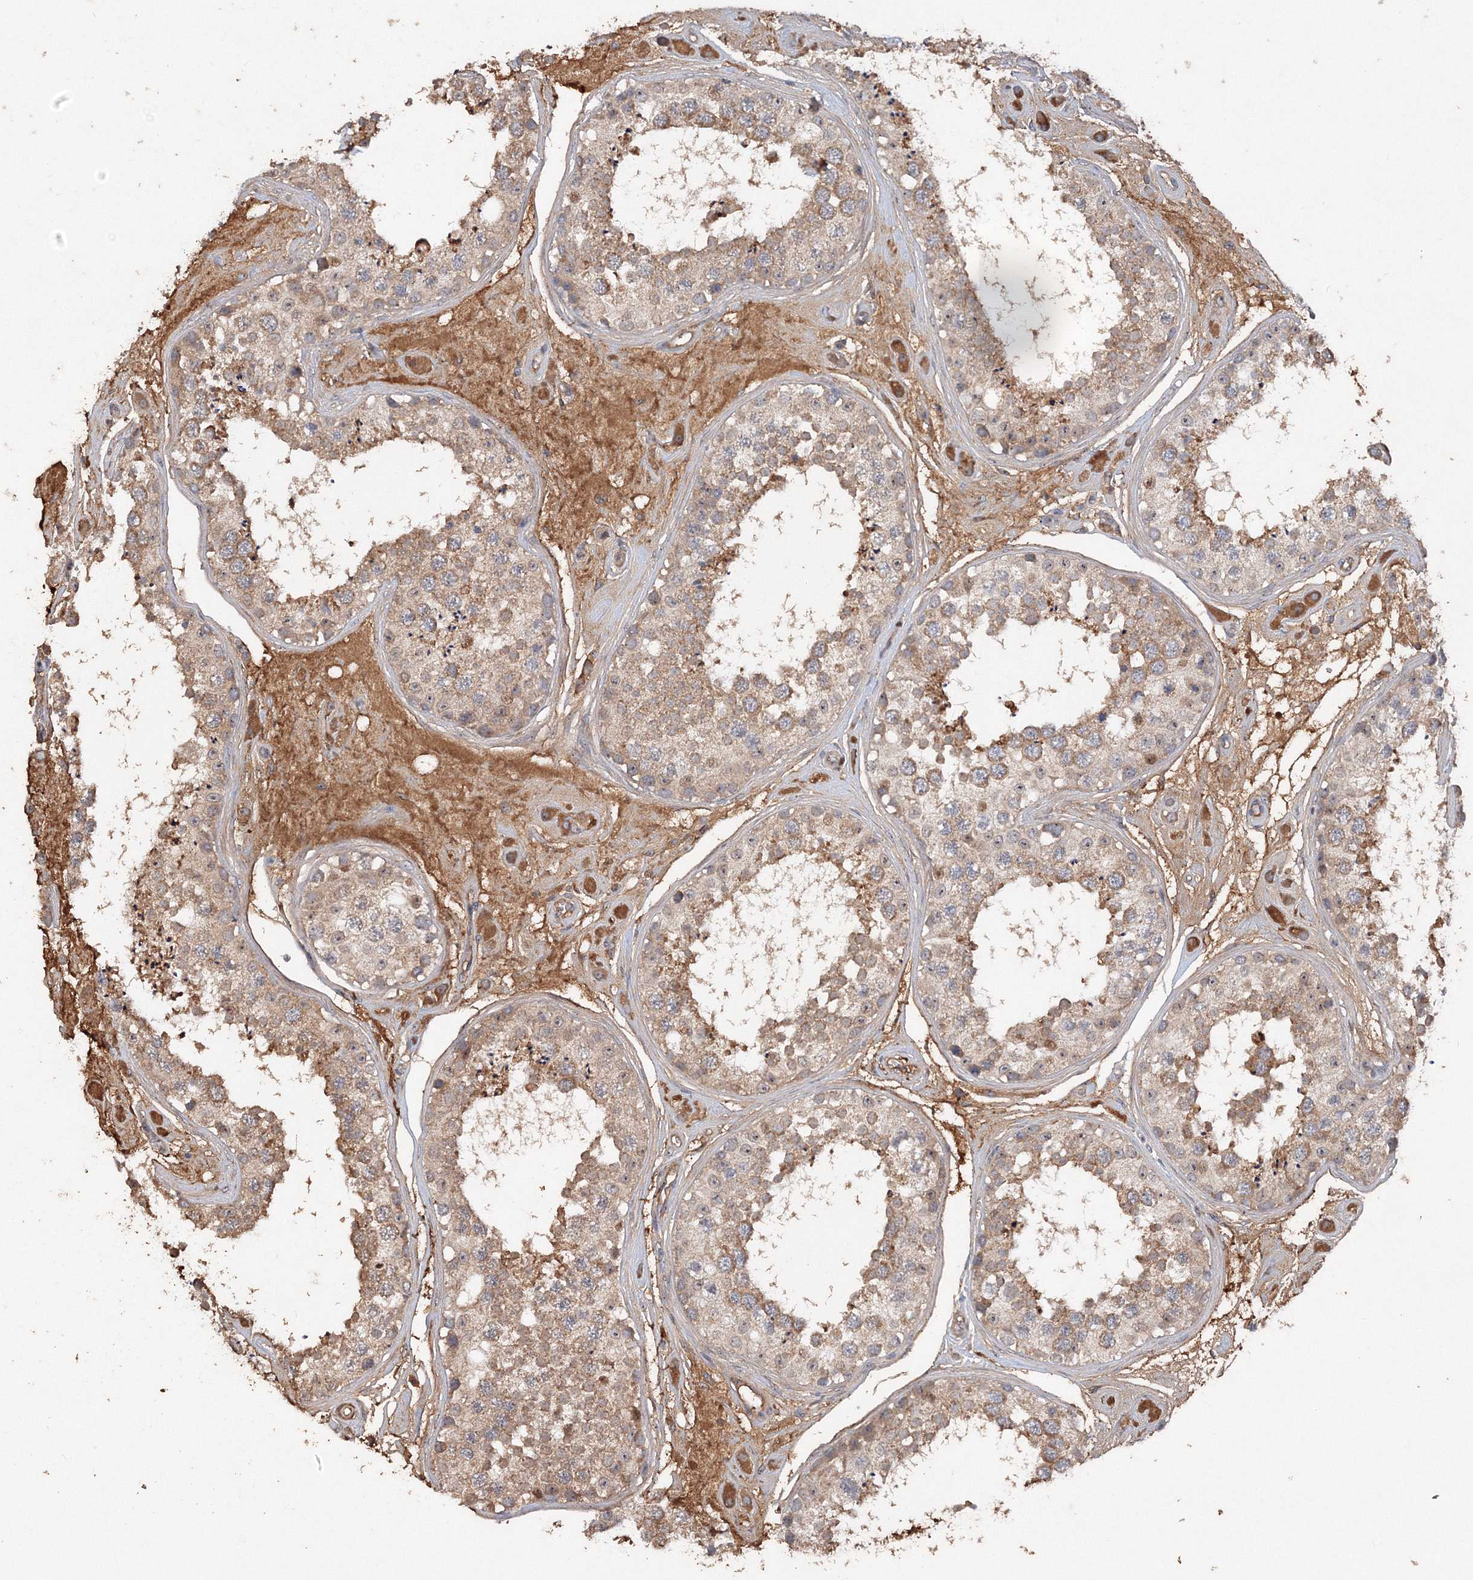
{"staining": {"intensity": "moderate", "quantity": ">75%", "location": "cytoplasmic/membranous"}, "tissue": "testis", "cell_type": "Cells in seminiferous ducts", "image_type": "normal", "snomed": [{"axis": "morphology", "description": "Normal tissue, NOS"}, {"axis": "topography", "description": "Testis"}], "caption": "DAB (3,3'-diaminobenzidine) immunohistochemical staining of unremarkable human testis displays moderate cytoplasmic/membranous protein staining in about >75% of cells in seminiferous ducts.", "gene": "GRINA", "patient": {"sex": "male", "age": 25}}